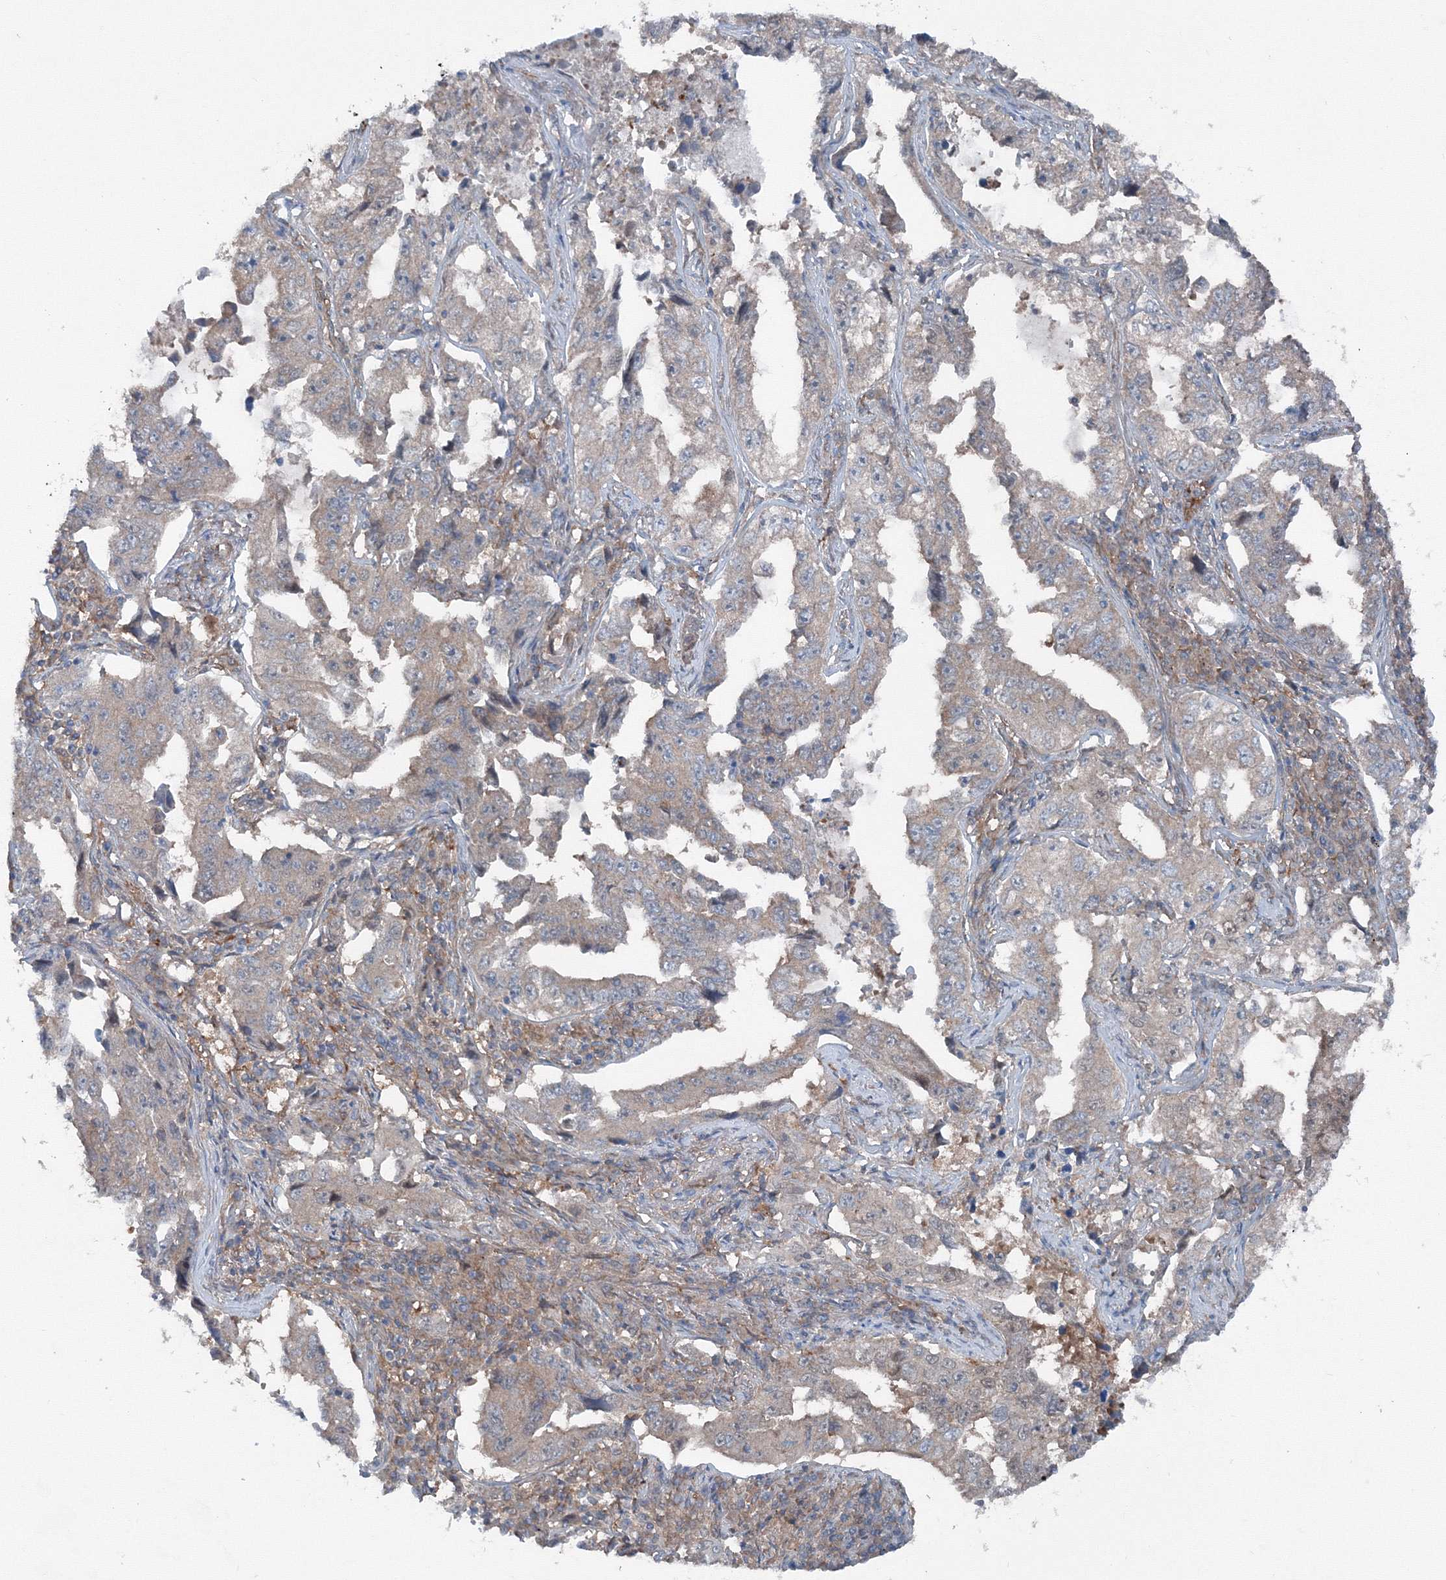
{"staining": {"intensity": "weak", "quantity": "25%-75%", "location": "cytoplasmic/membranous"}, "tissue": "lung cancer", "cell_type": "Tumor cells", "image_type": "cancer", "snomed": [{"axis": "morphology", "description": "Adenocarcinoma, NOS"}, {"axis": "topography", "description": "Lung"}], "caption": "This is an image of immunohistochemistry staining of lung cancer (adenocarcinoma), which shows weak expression in the cytoplasmic/membranous of tumor cells.", "gene": "TPRKB", "patient": {"sex": "female", "age": 51}}